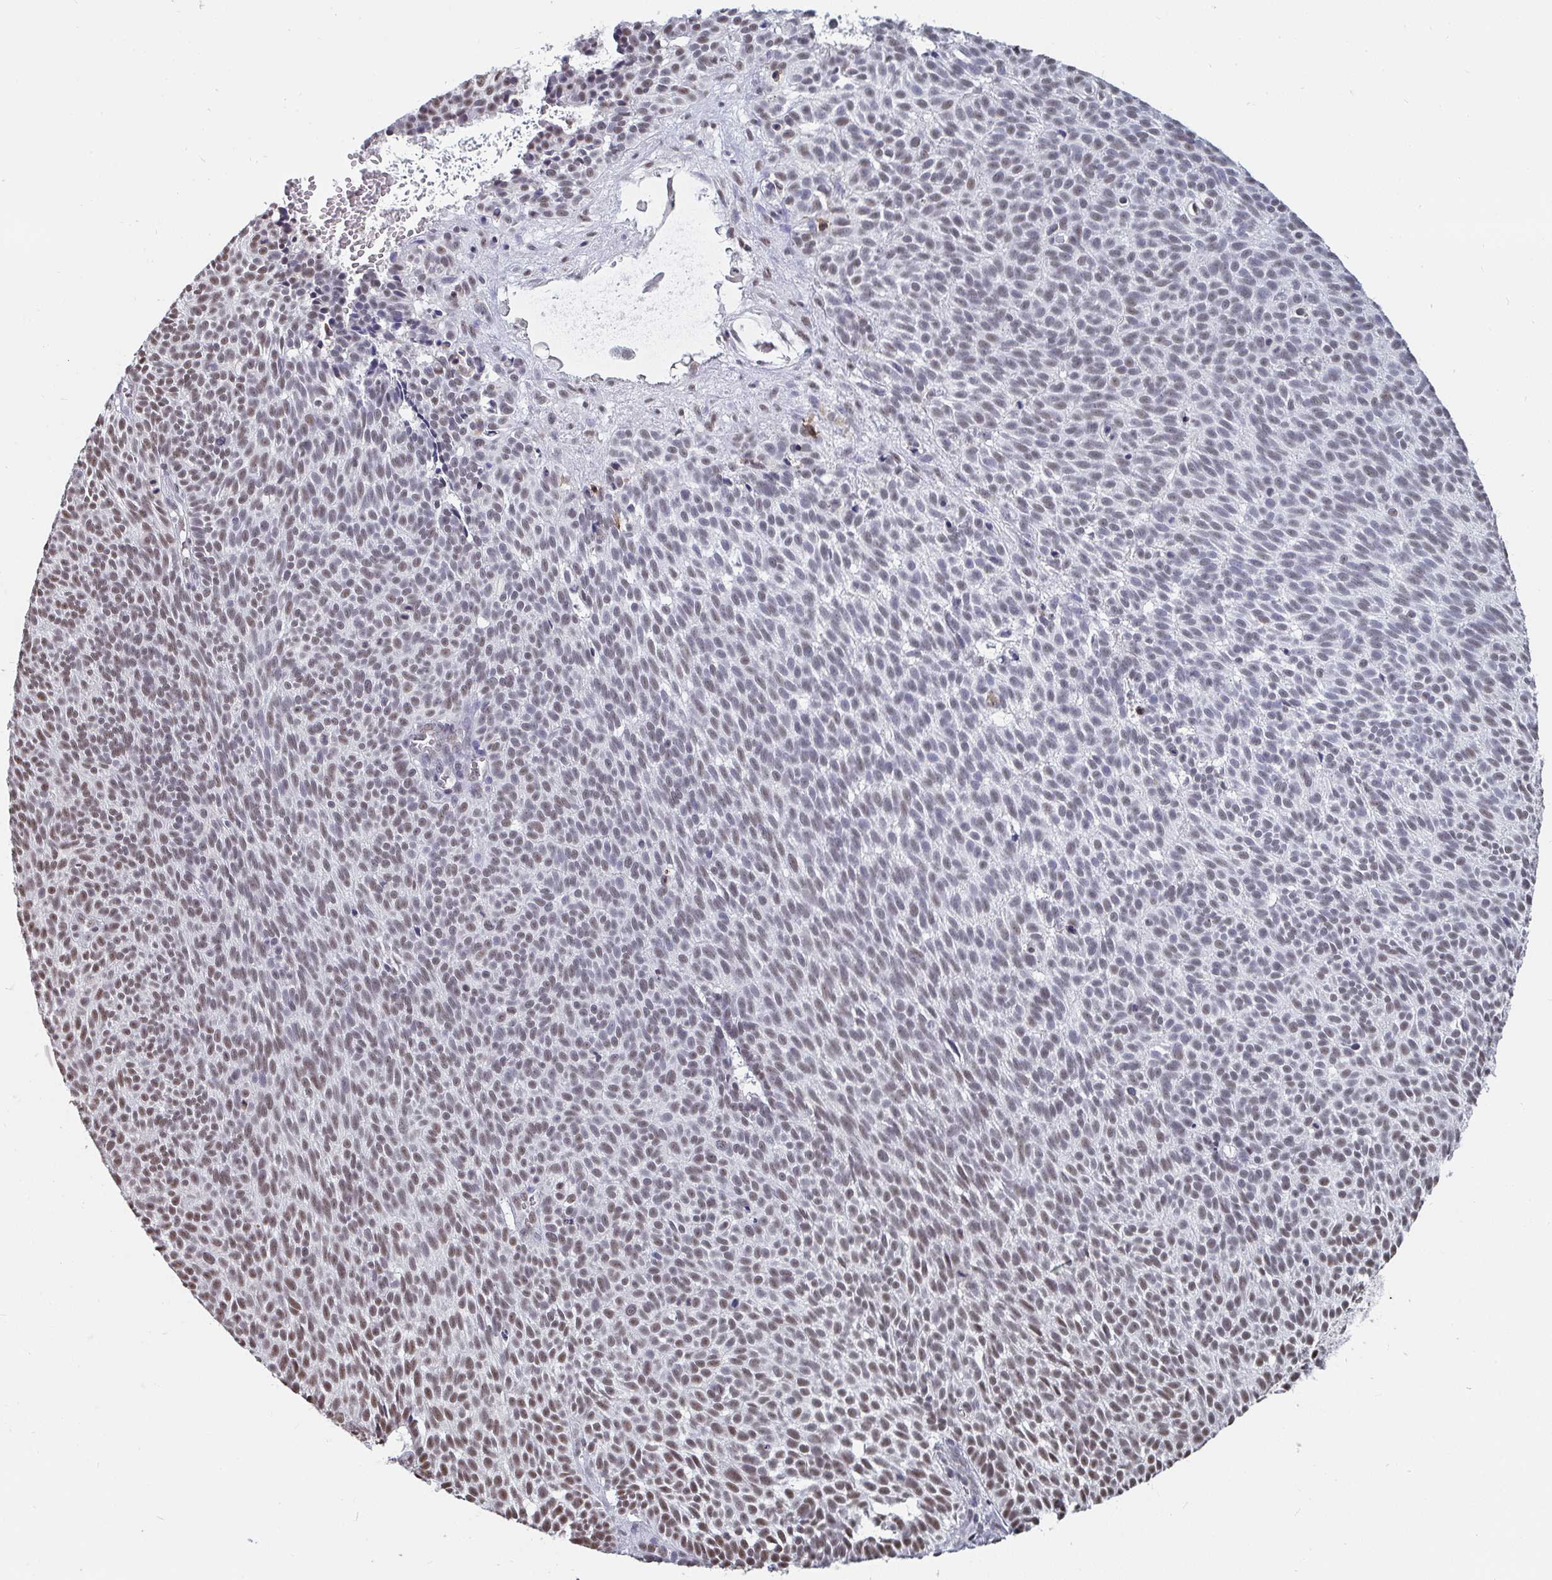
{"staining": {"intensity": "moderate", "quantity": "<25%", "location": "nuclear"}, "tissue": "skin cancer", "cell_type": "Tumor cells", "image_type": "cancer", "snomed": [{"axis": "morphology", "description": "Basal cell carcinoma"}, {"axis": "topography", "description": "Skin"}], "caption": "There is low levels of moderate nuclear expression in tumor cells of basal cell carcinoma (skin), as demonstrated by immunohistochemical staining (brown color).", "gene": "TRIP12", "patient": {"sex": "male", "age": 63}}